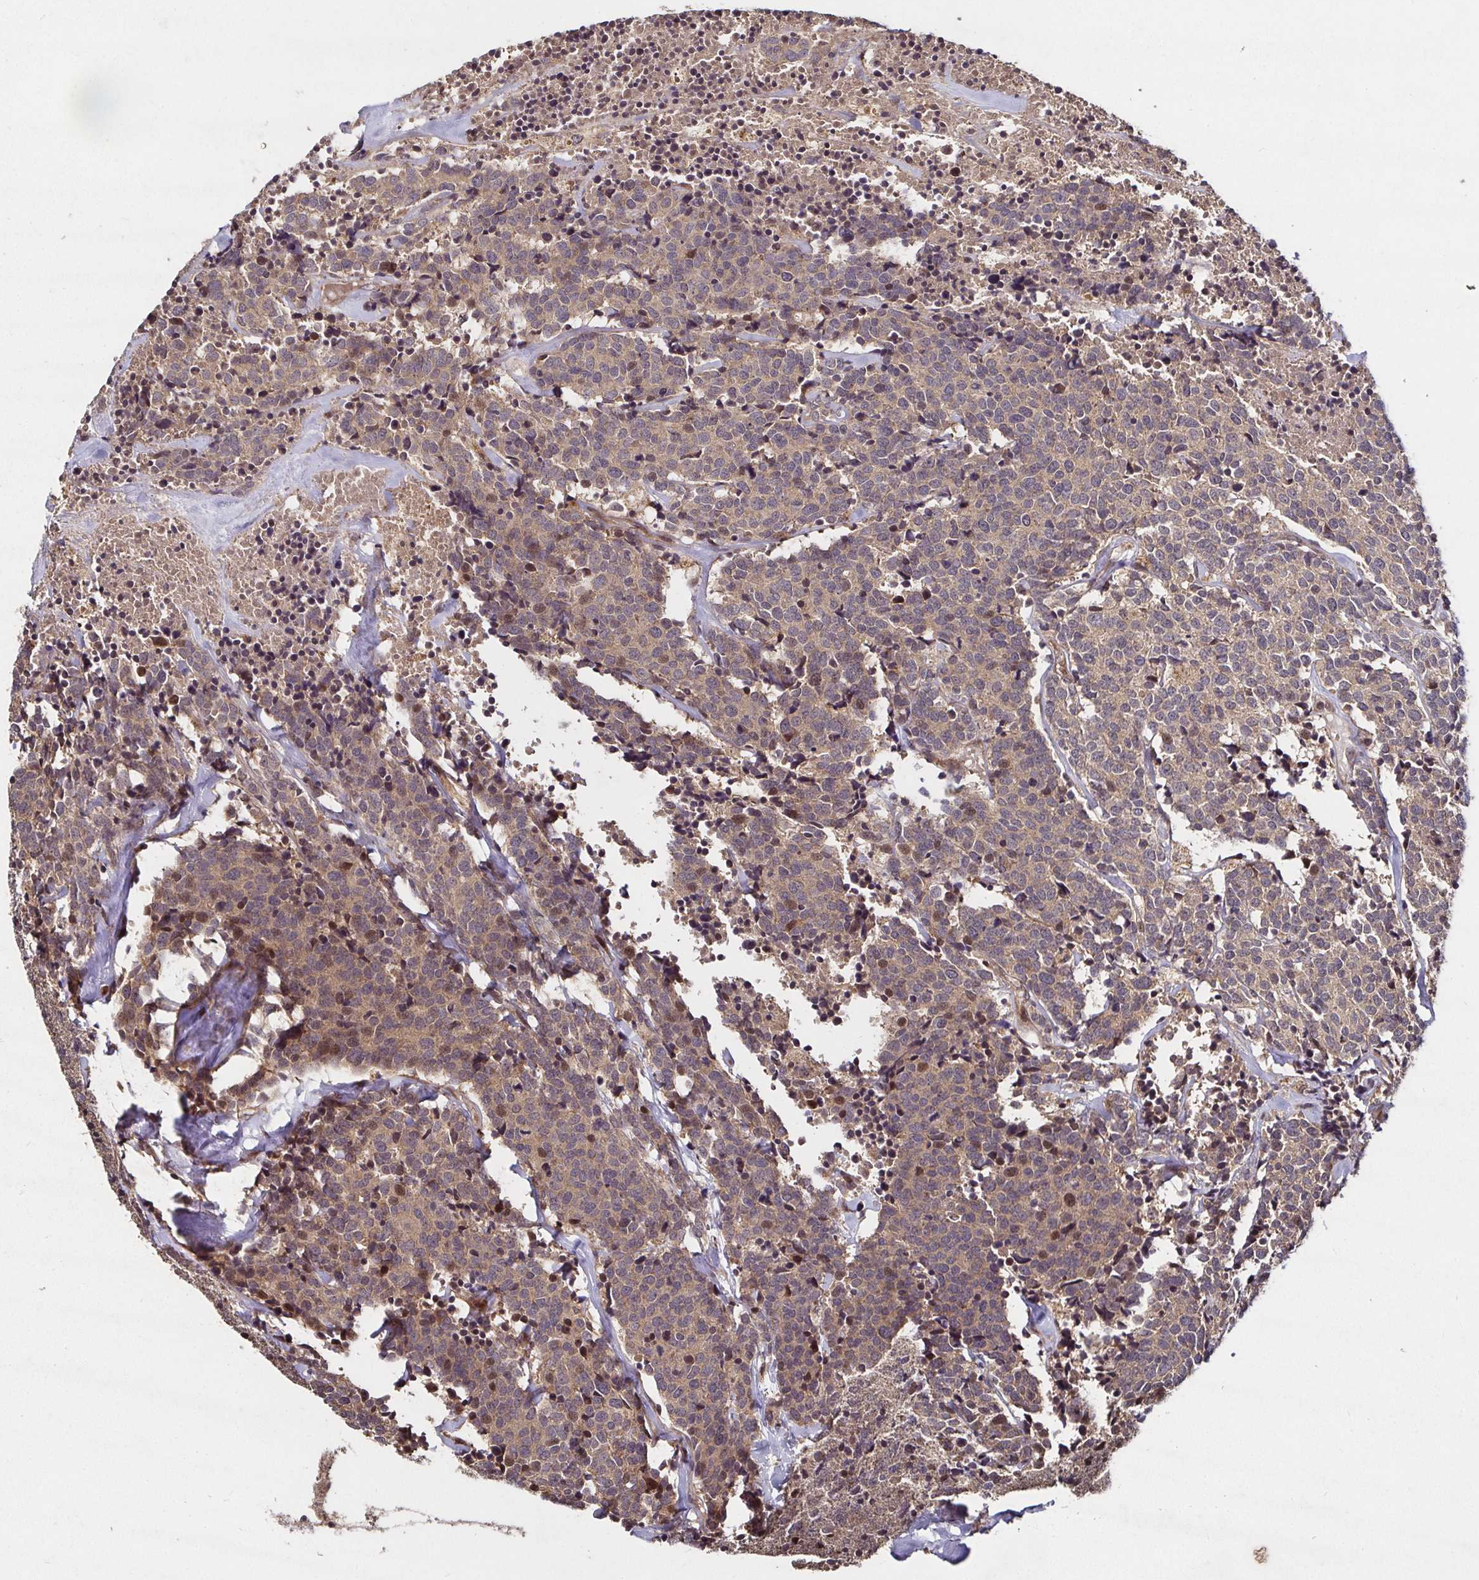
{"staining": {"intensity": "weak", "quantity": ">75%", "location": "cytoplasmic/membranous"}, "tissue": "carcinoid", "cell_type": "Tumor cells", "image_type": "cancer", "snomed": [{"axis": "morphology", "description": "Carcinoid, malignant, NOS"}, {"axis": "topography", "description": "Skin"}], "caption": "Carcinoid (malignant) stained with a brown dye reveals weak cytoplasmic/membranous positive staining in approximately >75% of tumor cells.", "gene": "SMYD3", "patient": {"sex": "female", "age": 79}}